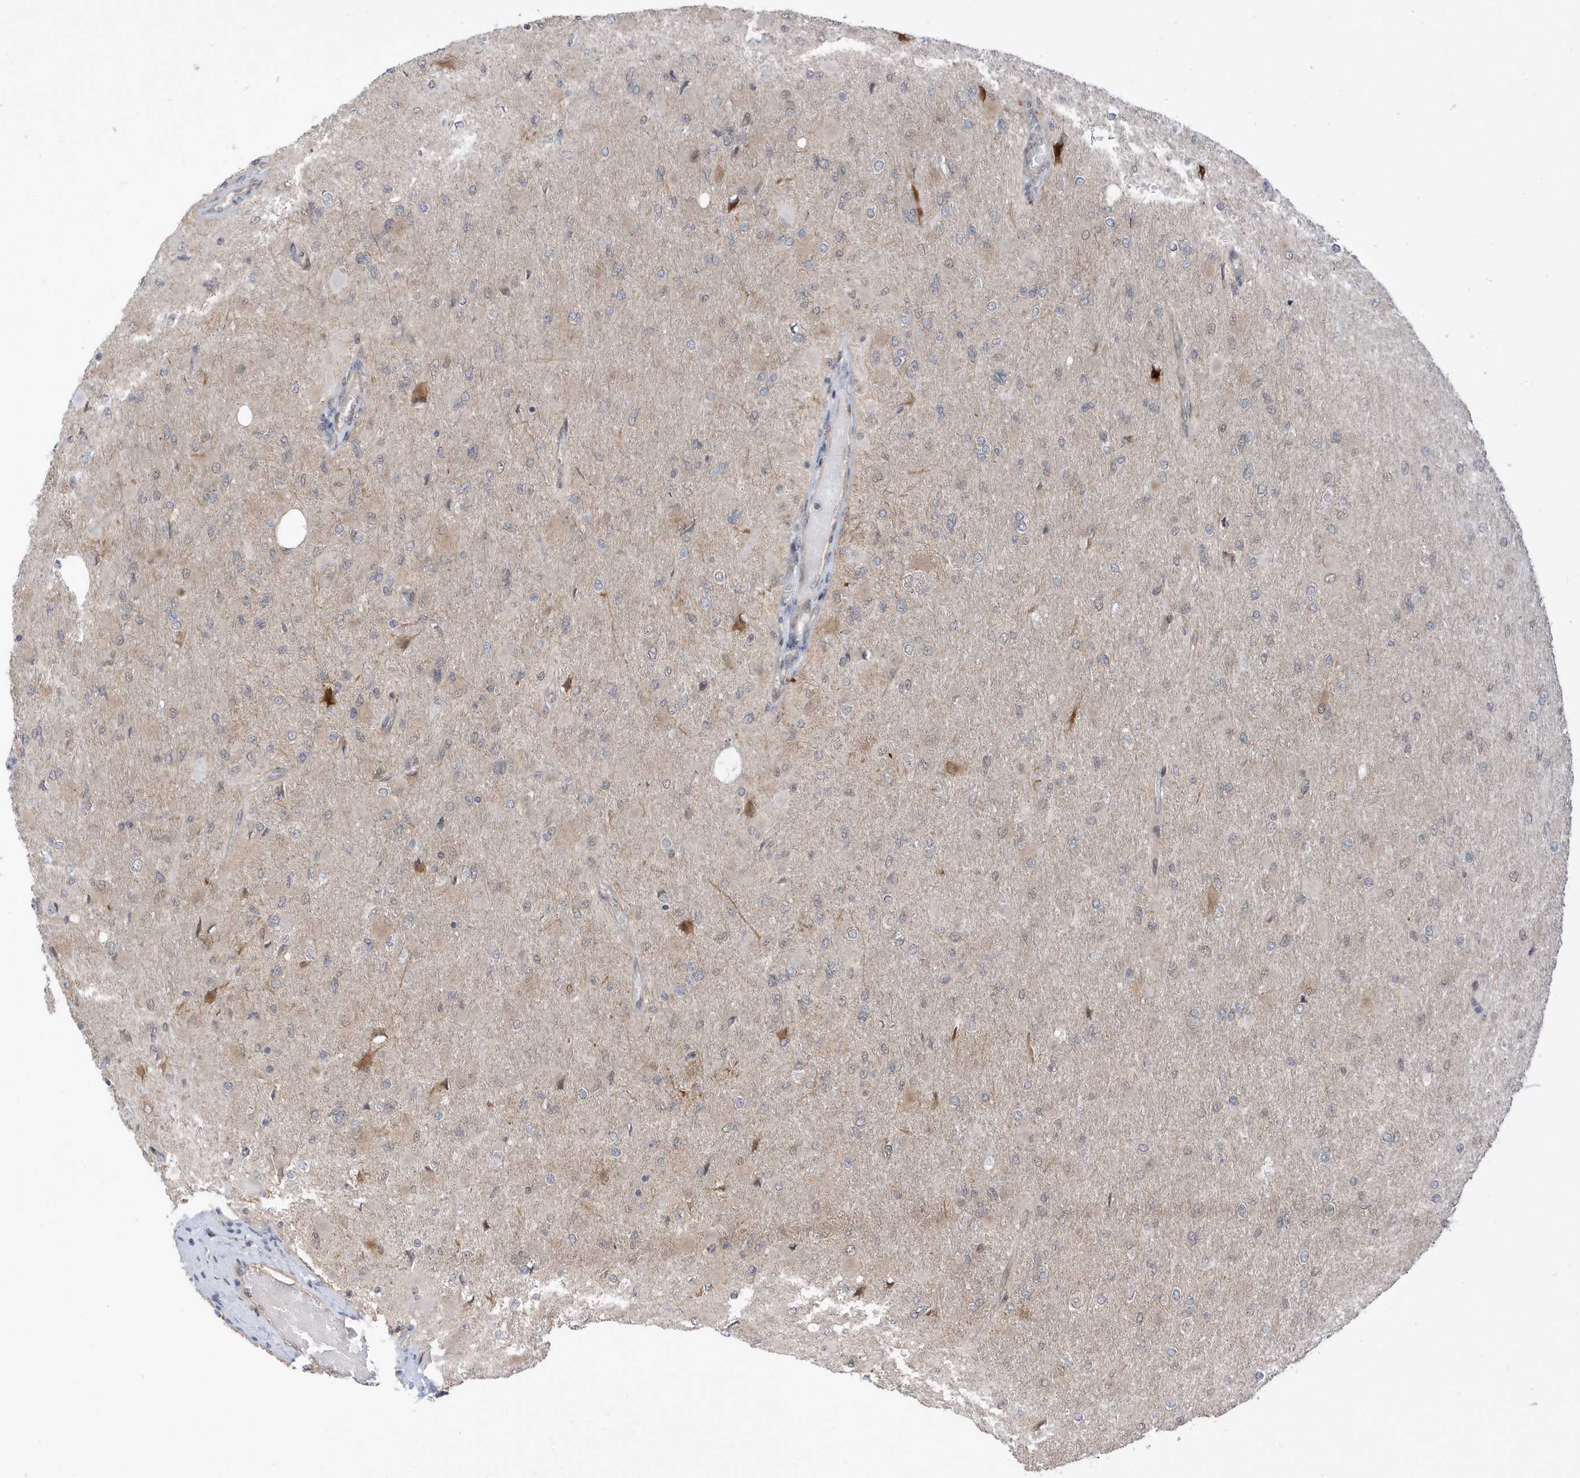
{"staining": {"intensity": "weak", "quantity": "<25%", "location": "nuclear"}, "tissue": "glioma", "cell_type": "Tumor cells", "image_type": "cancer", "snomed": [{"axis": "morphology", "description": "Glioma, malignant, High grade"}, {"axis": "topography", "description": "Cerebral cortex"}], "caption": "Tumor cells are negative for protein expression in human glioma.", "gene": "USP53", "patient": {"sex": "female", "age": 36}}